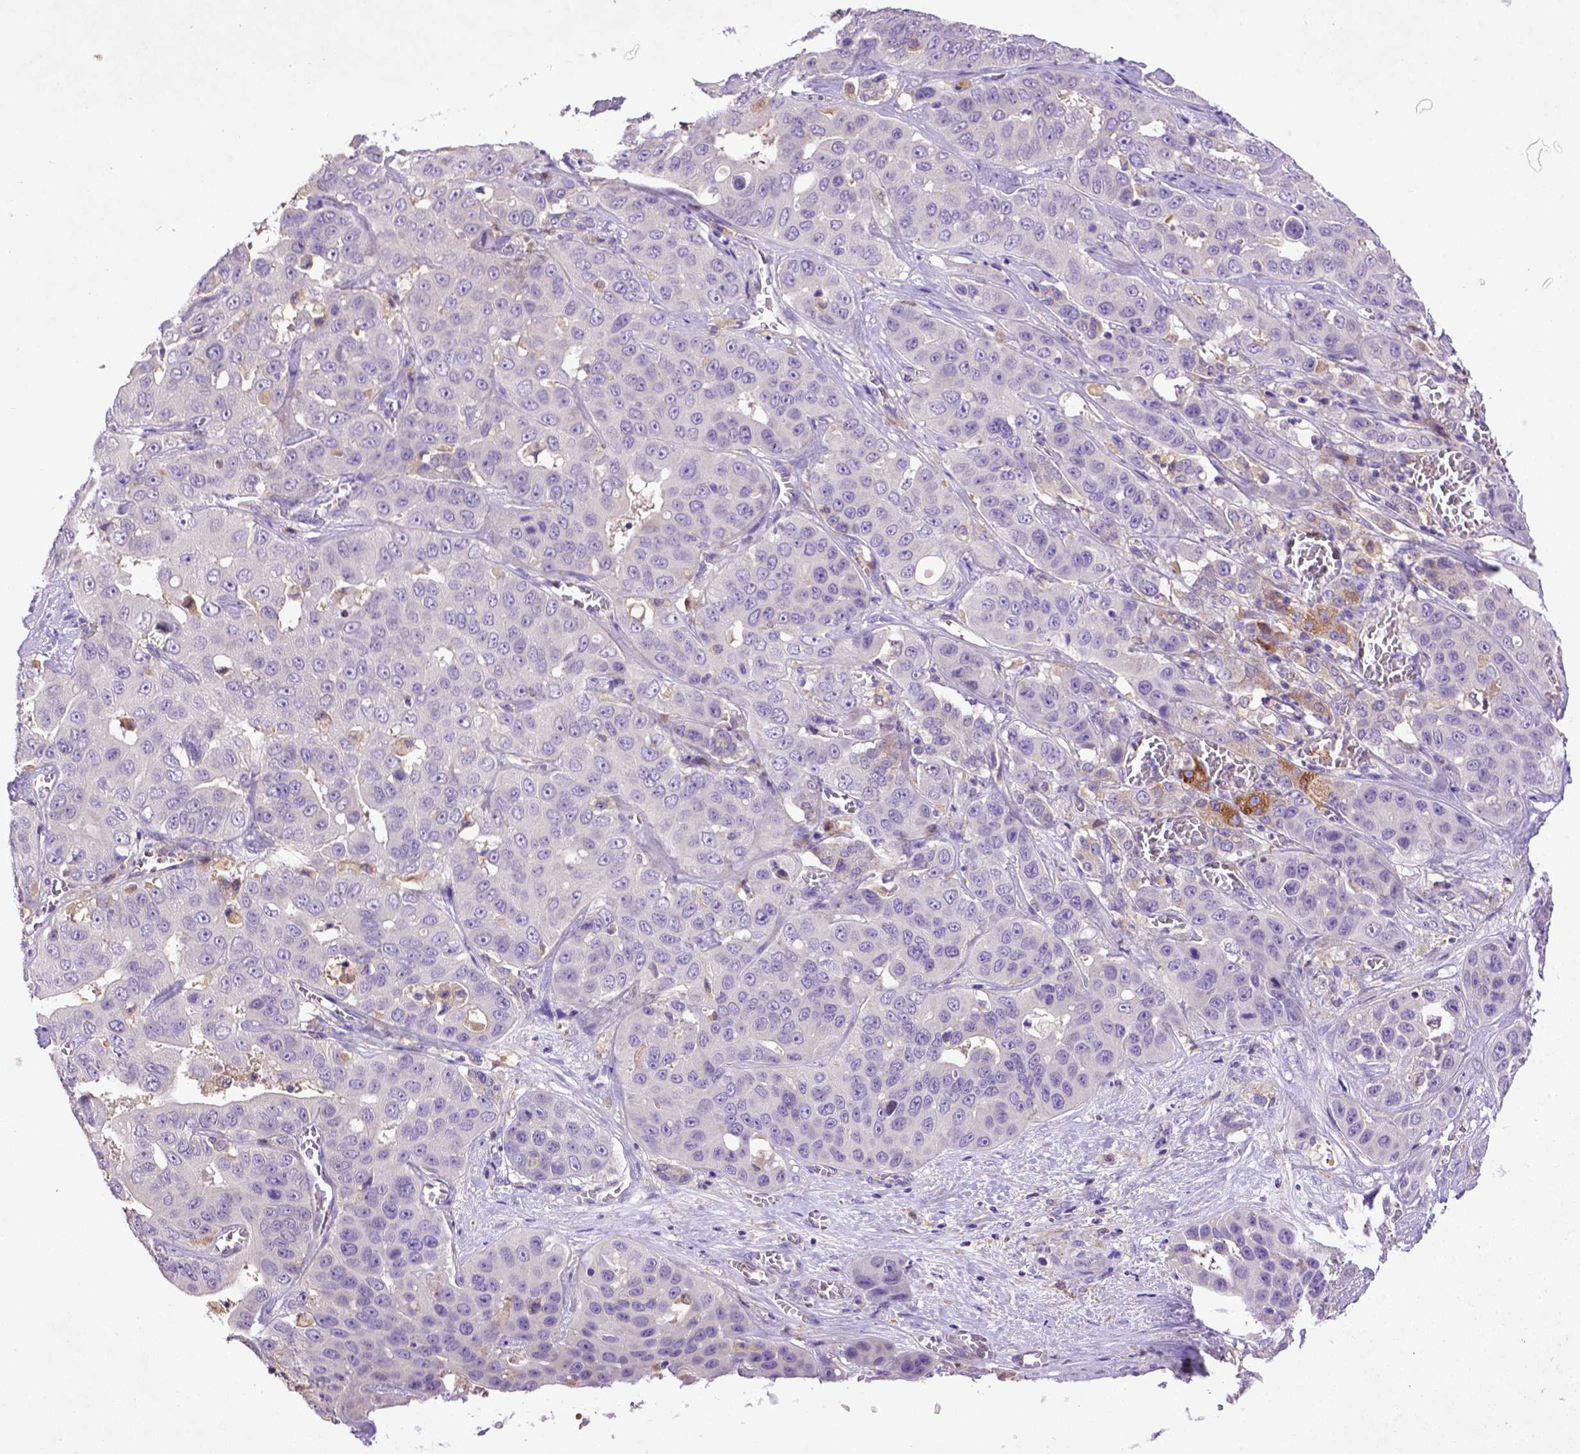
{"staining": {"intensity": "negative", "quantity": "none", "location": "none"}, "tissue": "liver cancer", "cell_type": "Tumor cells", "image_type": "cancer", "snomed": [{"axis": "morphology", "description": "Cholangiocarcinoma"}, {"axis": "topography", "description": "Liver"}], "caption": "An IHC micrograph of liver cancer is shown. There is no staining in tumor cells of liver cancer. The staining is performed using DAB (3,3'-diaminobenzidine) brown chromogen with nuclei counter-stained in using hematoxylin.", "gene": "DEPDC1B", "patient": {"sex": "female", "age": 52}}